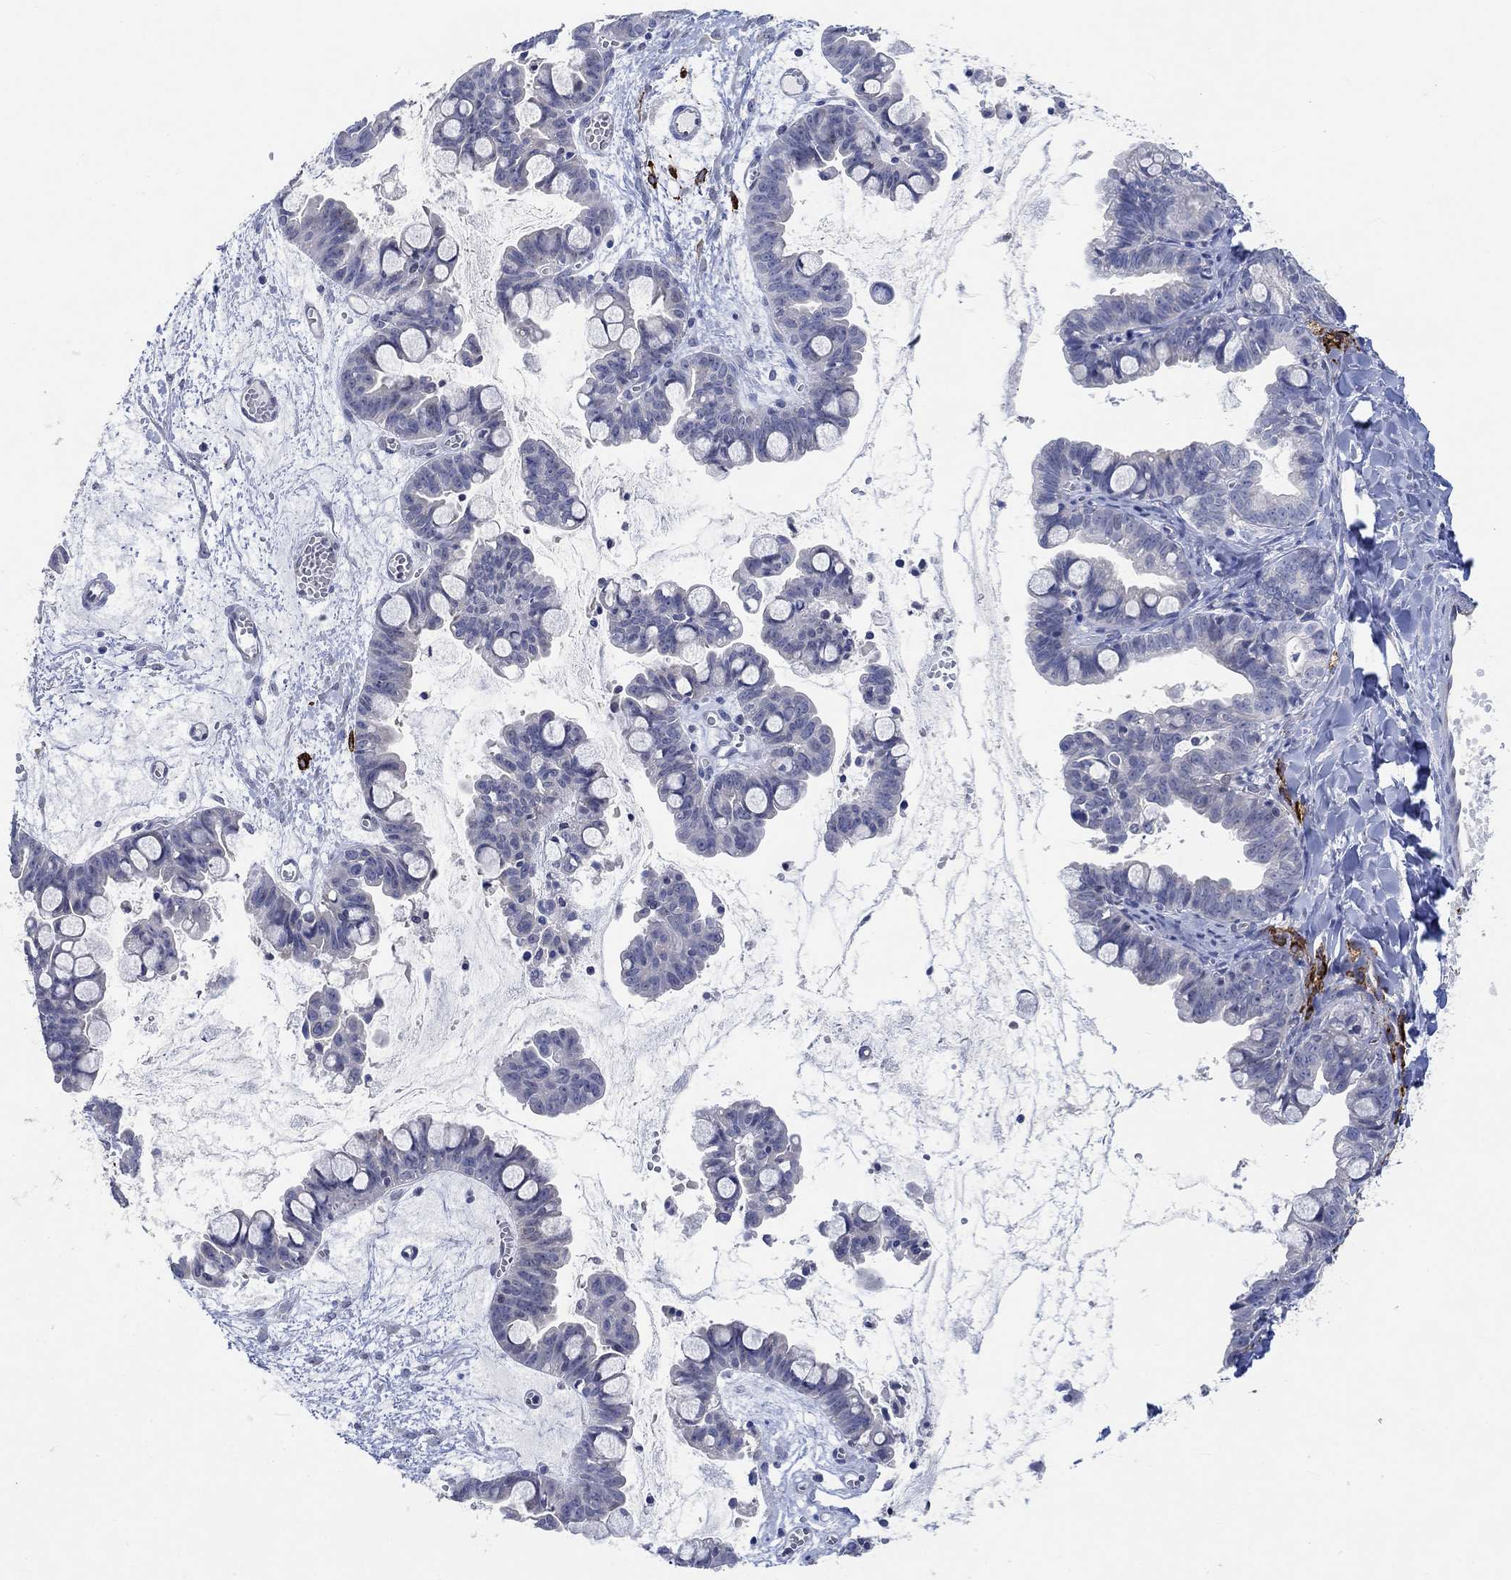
{"staining": {"intensity": "negative", "quantity": "none", "location": "none"}, "tissue": "ovarian cancer", "cell_type": "Tumor cells", "image_type": "cancer", "snomed": [{"axis": "morphology", "description": "Cystadenocarcinoma, mucinous, NOS"}, {"axis": "topography", "description": "Ovary"}], "caption": "The histopathology image demonstrates no significant expression in tumor cells of ovarian cancer (mucinous cystadenocarcinoma). (DAB (3,3'-diaminobenzidine) immunohistochemistry, high magnification).", "gene": "DLK1", "patient": {"sex": "female", "age": 63}}